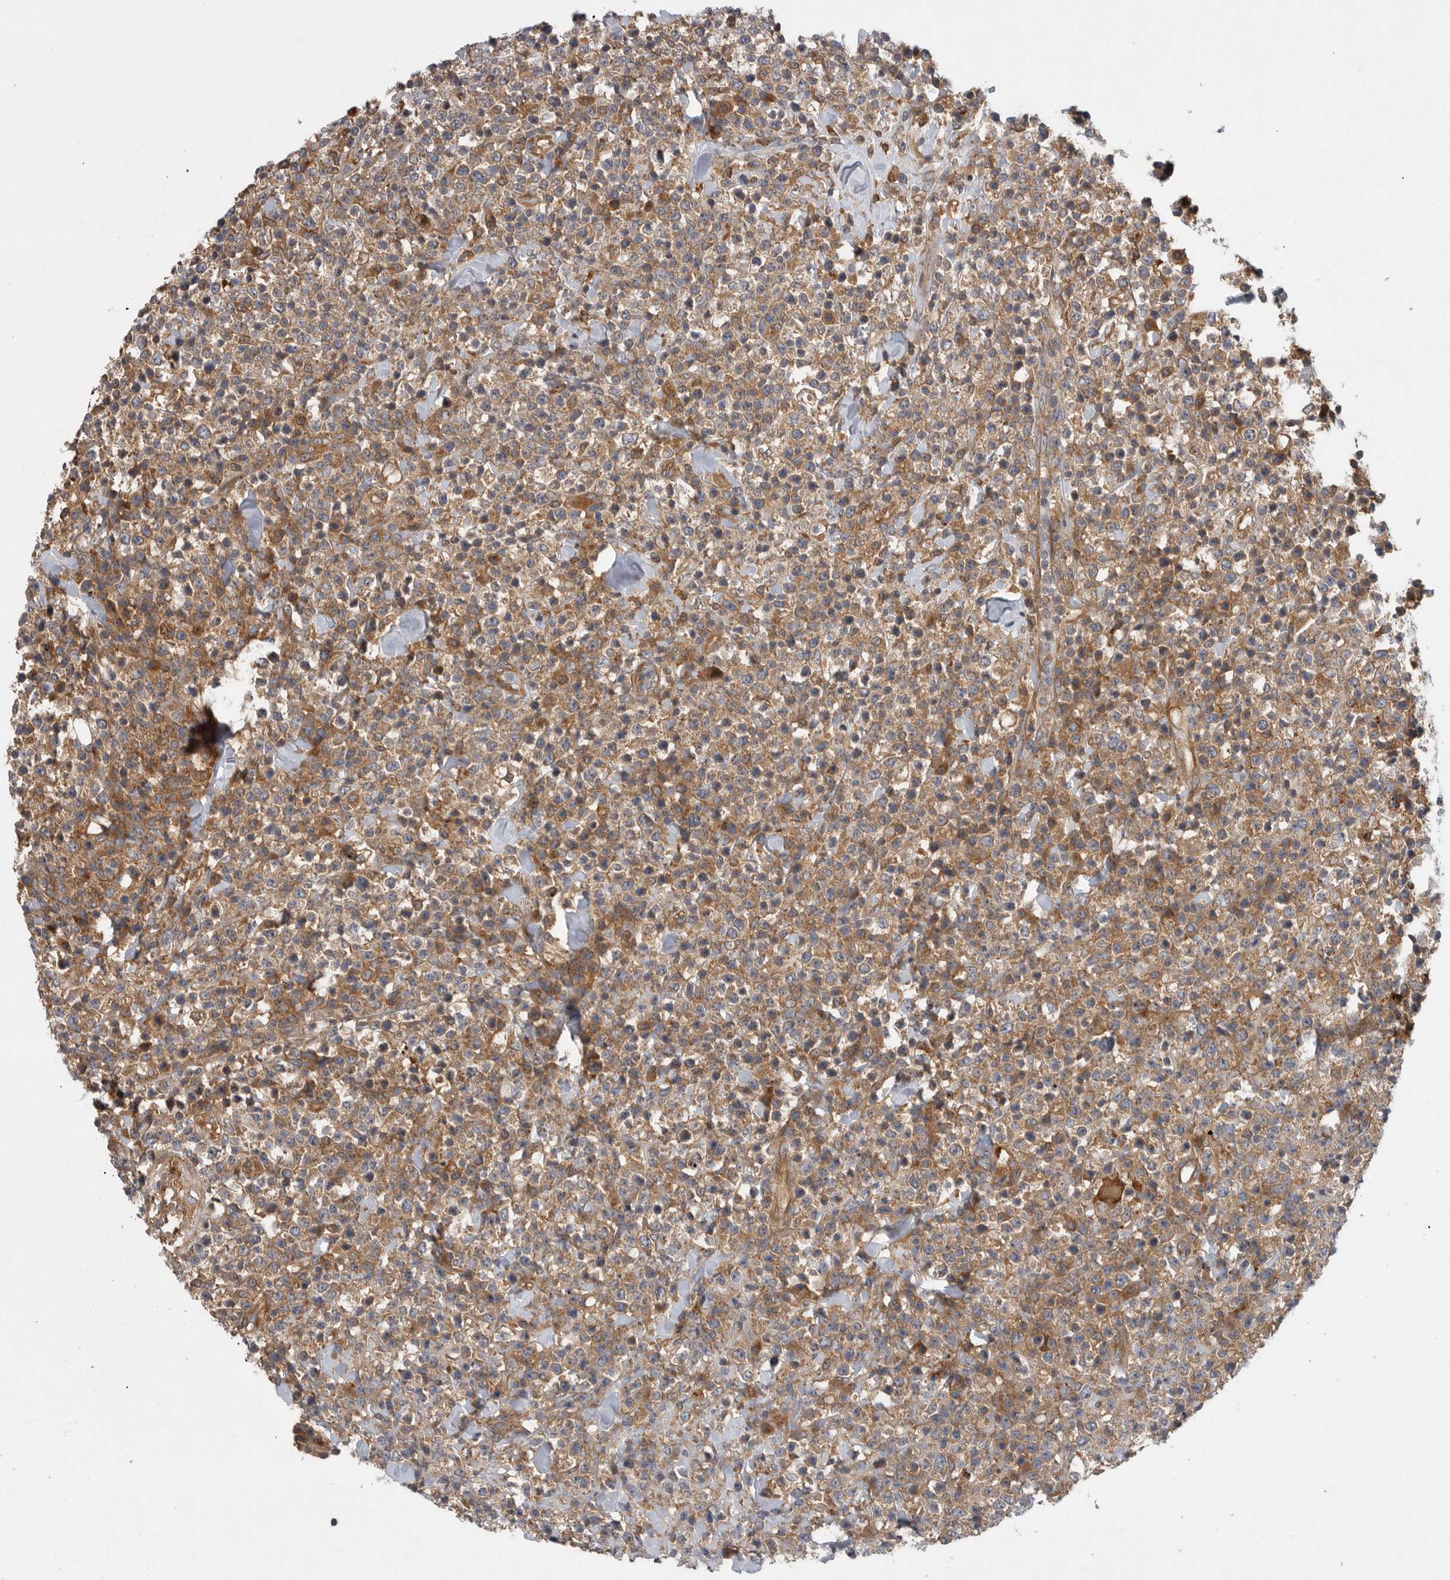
{"staining": {"intensity": "moderate", "quantity": ">75%", "location": "cytoplasmic/membranous"}, "tissue": "lymphoma", "cell_type": "Tumor cells", "image_type": "cancer", "snomed": [{"axis": "morphology", "description": "Malignant lymphoma, non-Hodgkin's type, High grade"}, {"axis": "topography", "description": "Colon"}], "caption": "Immunohistochemistry (IHC) histopathology image of malignant lymphoma, non-Hodgkin's type (high-grade) stained for a protein (brown), which reveals medium levels of moderate cytoplasmic/membranous expression in approximately >75% of tumor cells.", "gene": "C1orf109", "patient": {"sex": "female", "age": 53}}